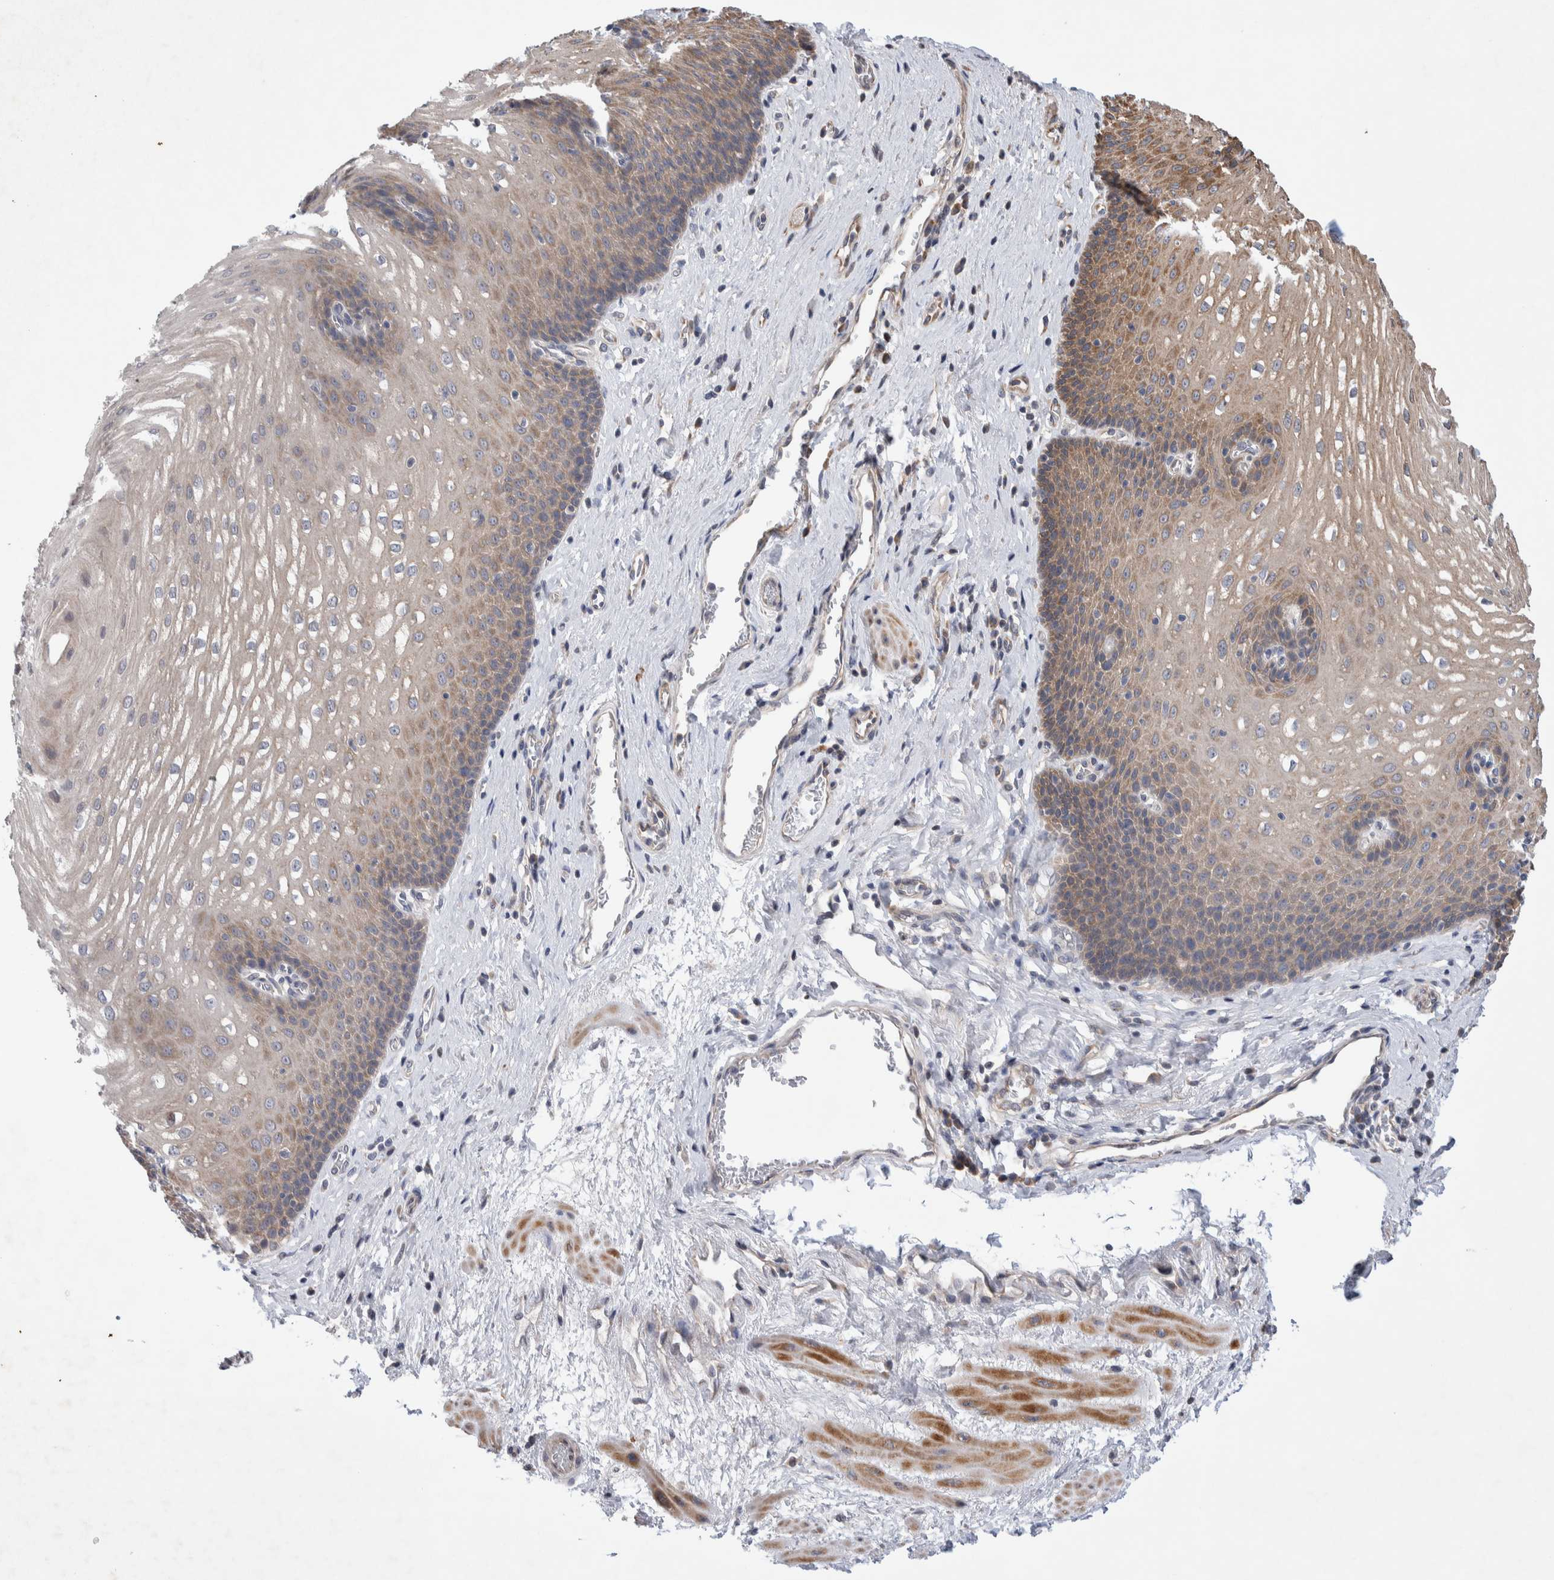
{"staining": {"intensity": "moderate", "quantity": "25%-75%", "location": "cytoplasmic/membranous"}, "tissue": "esophagus", "cell_type": "Squamous epithelial cells", "image_type": "normal", "snomed": [{"axis": "morphology", "description": "Normal tissue, NOS"}, {"axis": "topography", "description": "Esophagus"}], "caption": "High-magnification brightfield microscopy of benign esophagus stained with DAB (brown) and counterstained with hematoxylin (blue). squamous epithelial cells exhibit moderate cytoplasmic/membranous staining is present in approximately25%-75% of cells.", "gene": "LZTS1", "patient": {"sex": "male", "age": 48}}